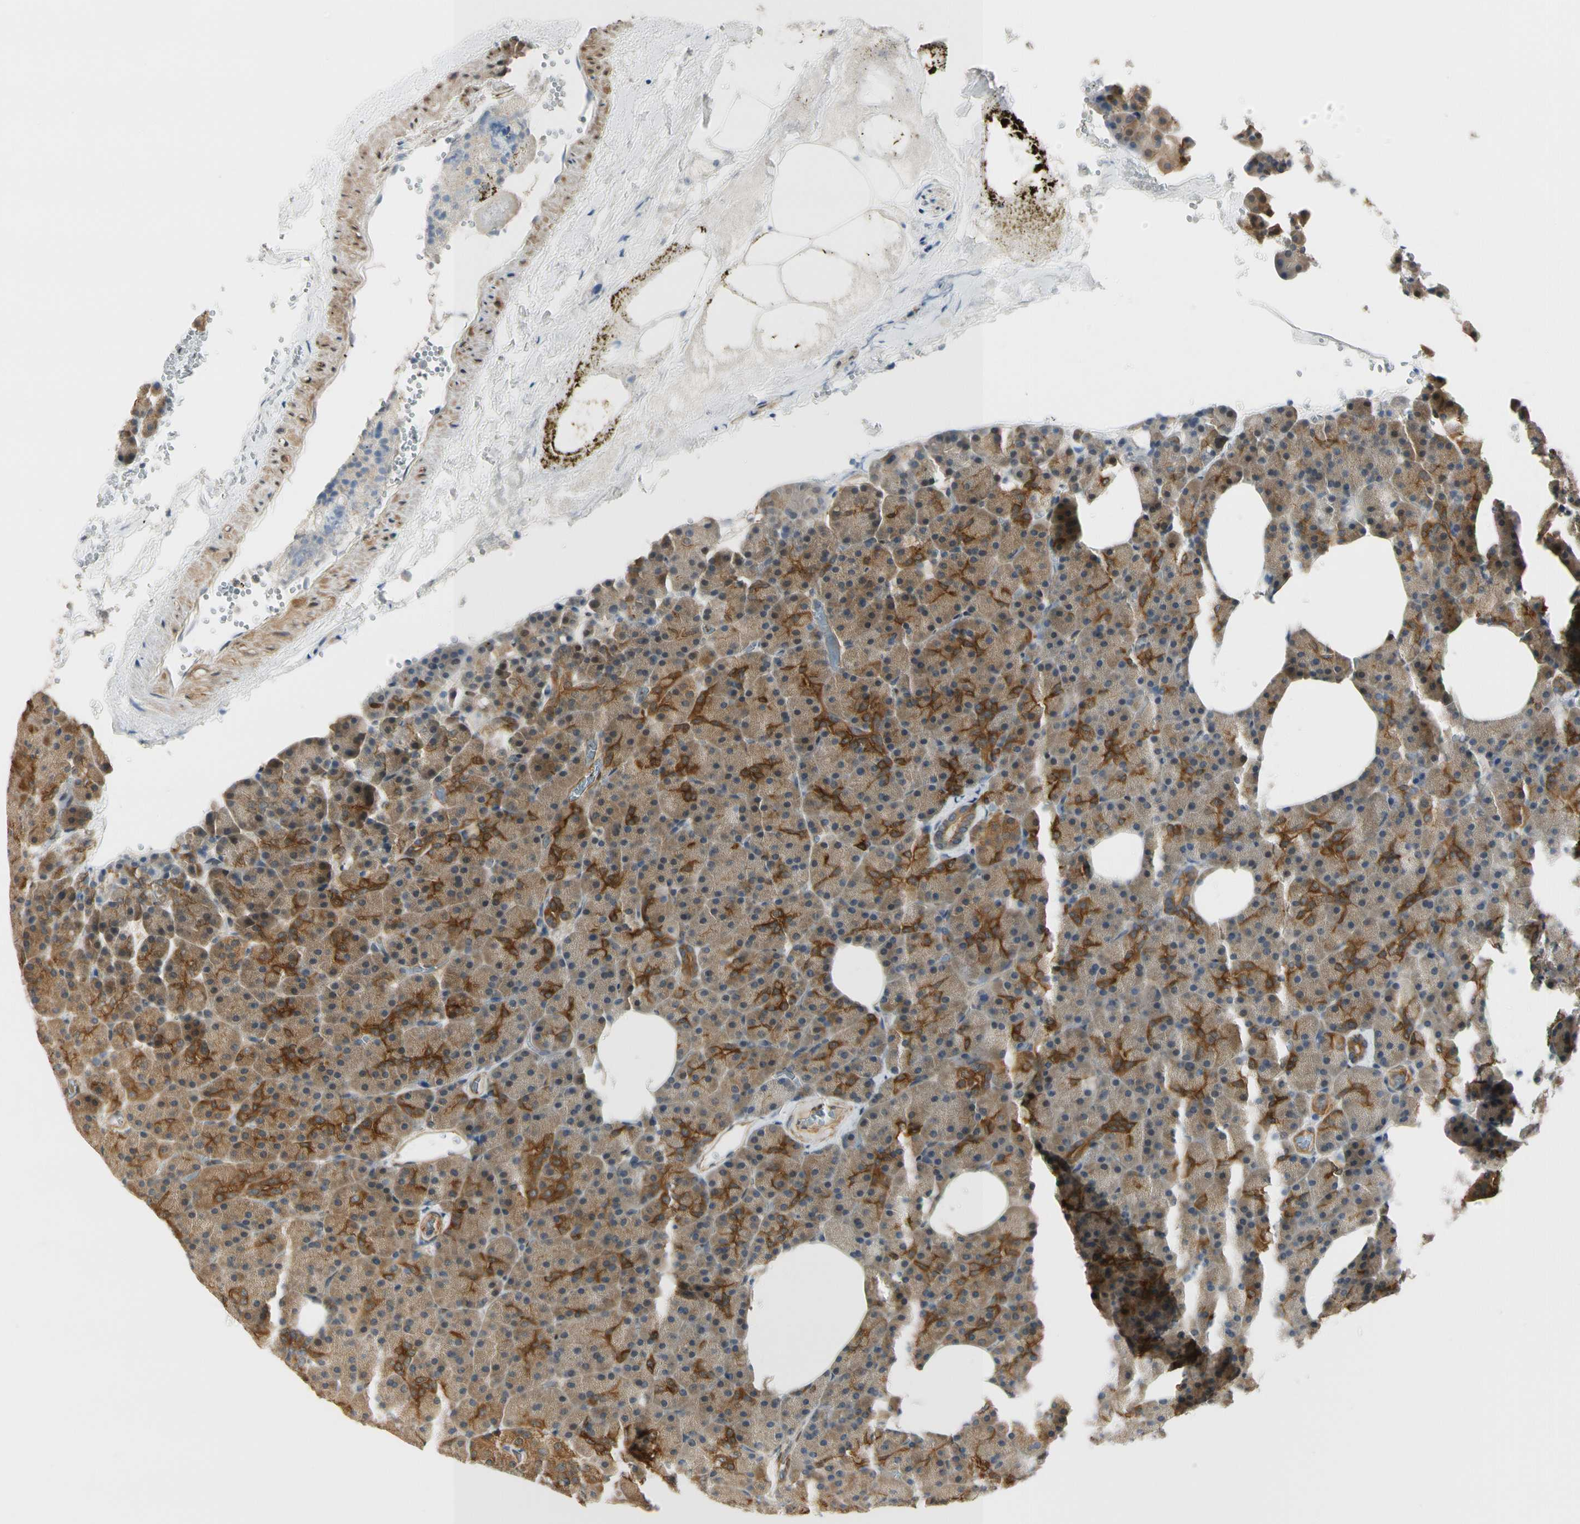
{"staining": {"intensity": "strong", "quantity": "<25%", "location": "cytoplasmic/membranous"}, "tissue": "pancreas", "cell_type": "Exocrine glandular cells", "image_type": "normal", "snomed": [{"axis": "morphology", "description": "Normal tissue, NOS"}, {"axis": "topography", "description": "Pancreas"}], "caption": "Pancreas stained with a brown dye exhibits strong cytoplasmic/membranous positive expression in approximately <25% of exocrine glandular cells.", "gene": "RASGRF1", "patient": {"sex": "female", "age": 35}}